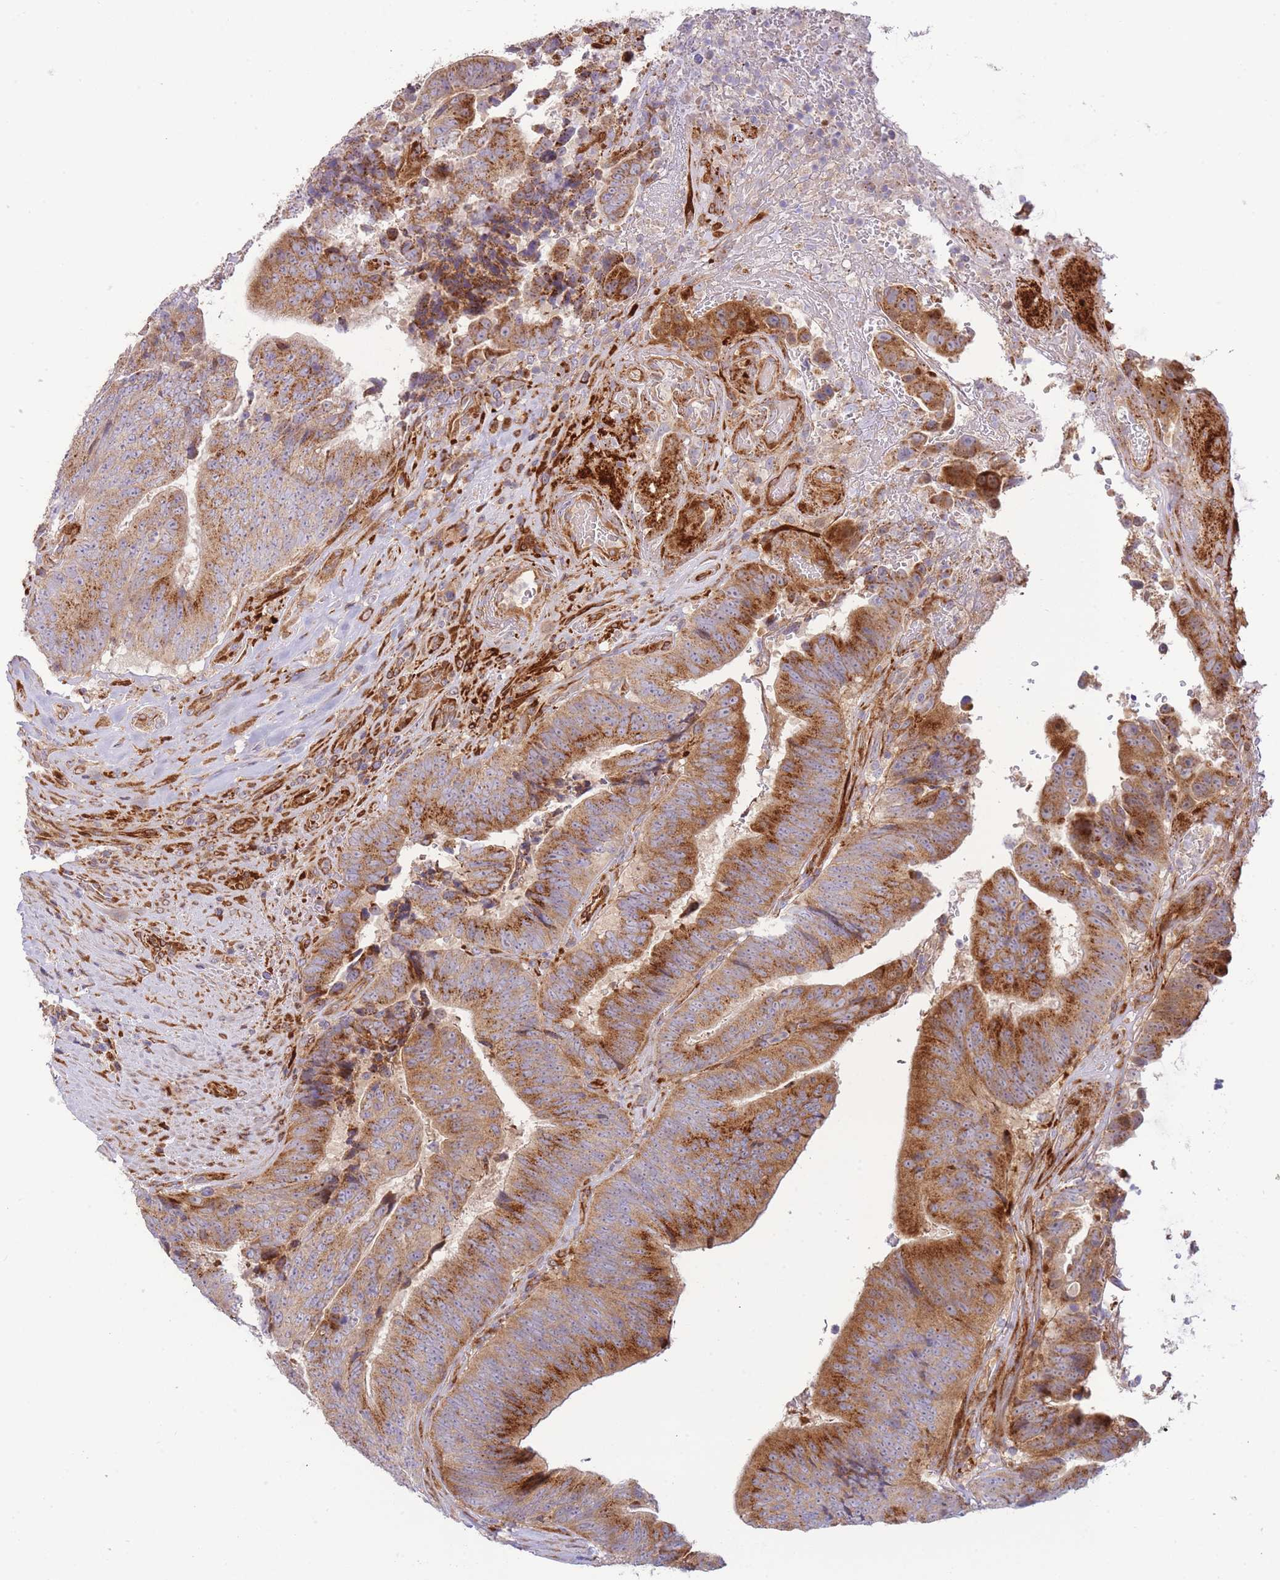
{"staining": {"intensity": "strong", "quantity": "25%-75%", "location": "cytoplasmic/membranous"}, "tissue": "colorectal cancer", "cell_type": "Tumor cells", "image_type": "cancer", "snomed": [{"axis": "morphology", "description": "Adenocarcinoma, NOS"}, {"axis": "topography", "description": "Rectum"}], "caption": "Strong cytoplasmic/membranous positivity is present in approximately 25%-75% of tumor cells in adenocarcinoma (colorectal).", "gene": "ATP5MC2", "patient": {"sex": "male", "age": 72}}